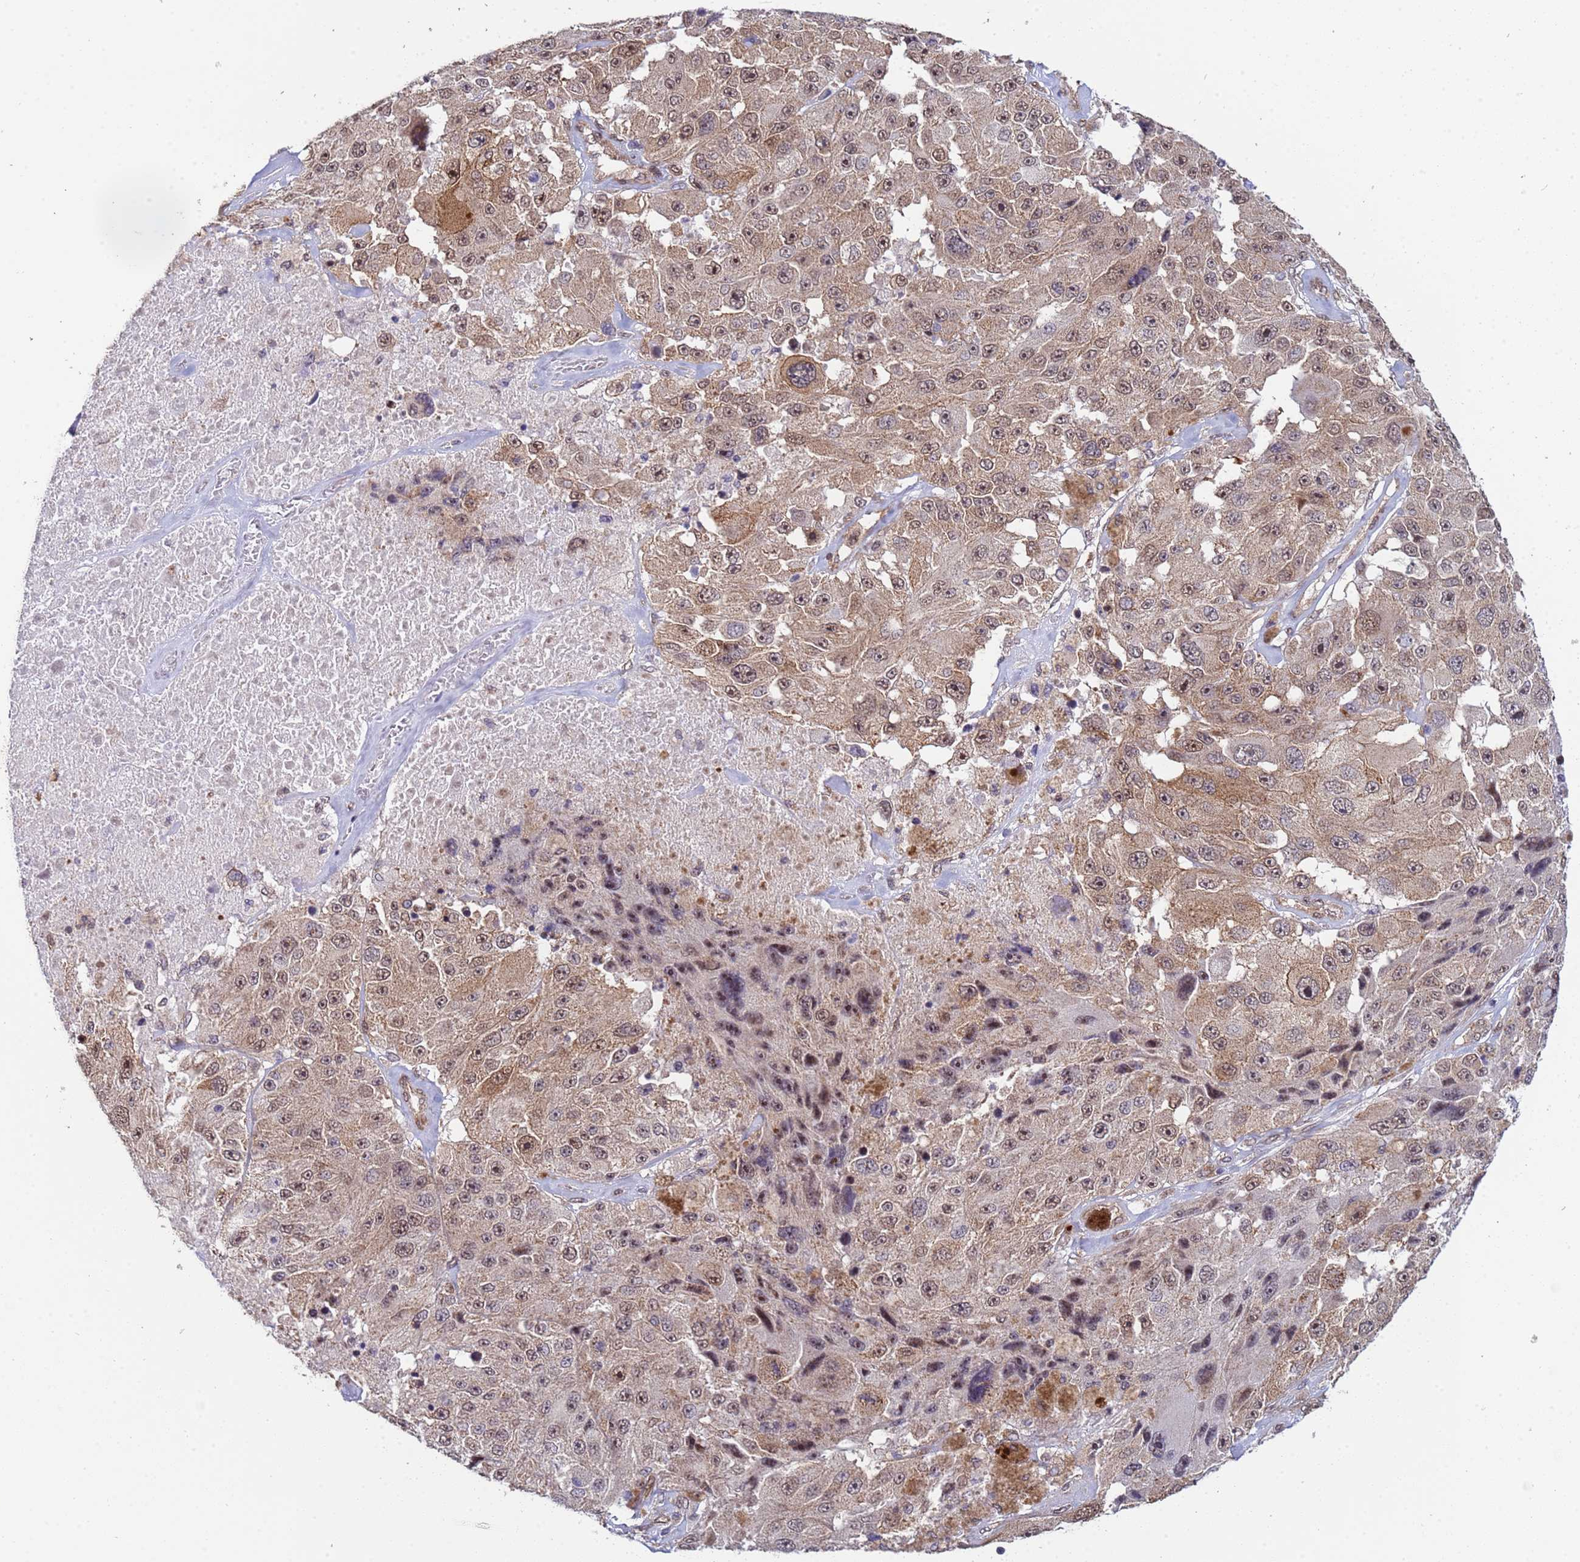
{"staining": {"intensity": "weak", "quantity": ">75%", "location": "cytoplasmic/membranous,nuclear"}, "tissue": "melanoma", "cell_type": "Tumor cells", "image_type": "cancer", "snomed": [{"axis": "morphology", "description": "Malignant melanoma, Metastatic site"}, {"axis": "topography", "description": "Lymph node"}], "caption": "Melanoma tissue displays weak cytoplasmic/membranous and nuclear positivity in approximately >75% of tumor cells The staining is performed using DAB brown chromogen to label protein expression. The nuclei are counter-stained blue using hematoxylin.", "gene": "TRIP6", "patient": {"sex": "male", "age": 62}}